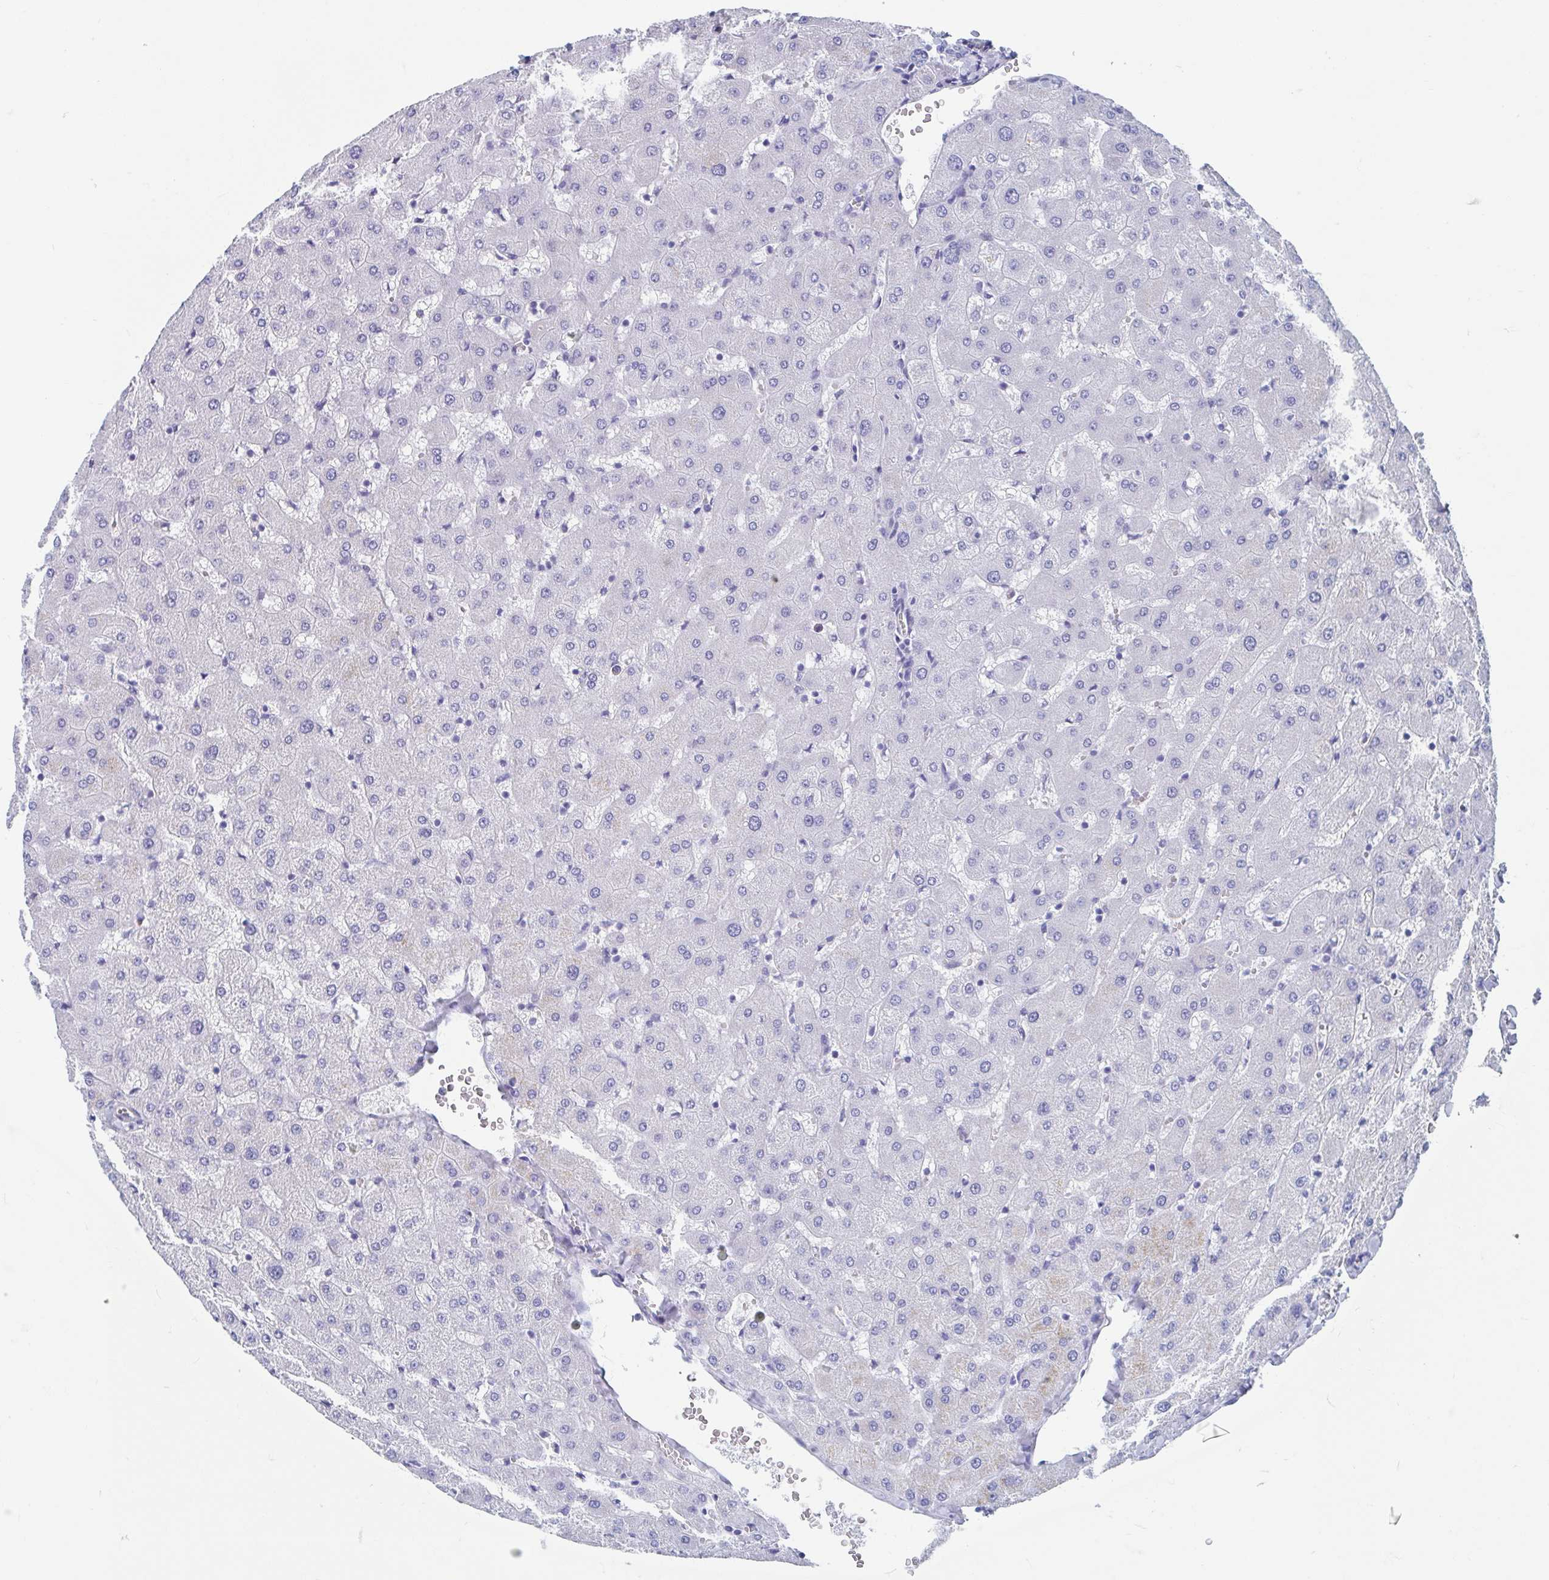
{"staining": {"intensity": "negative", "quantity": "none", "location": "none"}, "tissue": "liver", "cell_type": "Cholangiocytes", "image_type": "normal", "snomed": [{"axis": "morphology", "description": "Normal tissue, NOS"}, {"axis": "topography", "description": "Liver"}], "caption": "Cholangiocytes show no significant positivity in unremarkable liver. (Stains: DAB immunohistochemistry (IHC) with hematoxylin counter stain, Microscopy: brightfield microscopy at high magnification).", "gene": "SHCBP1L", "patient": {"sex": "female", "age": 63}}